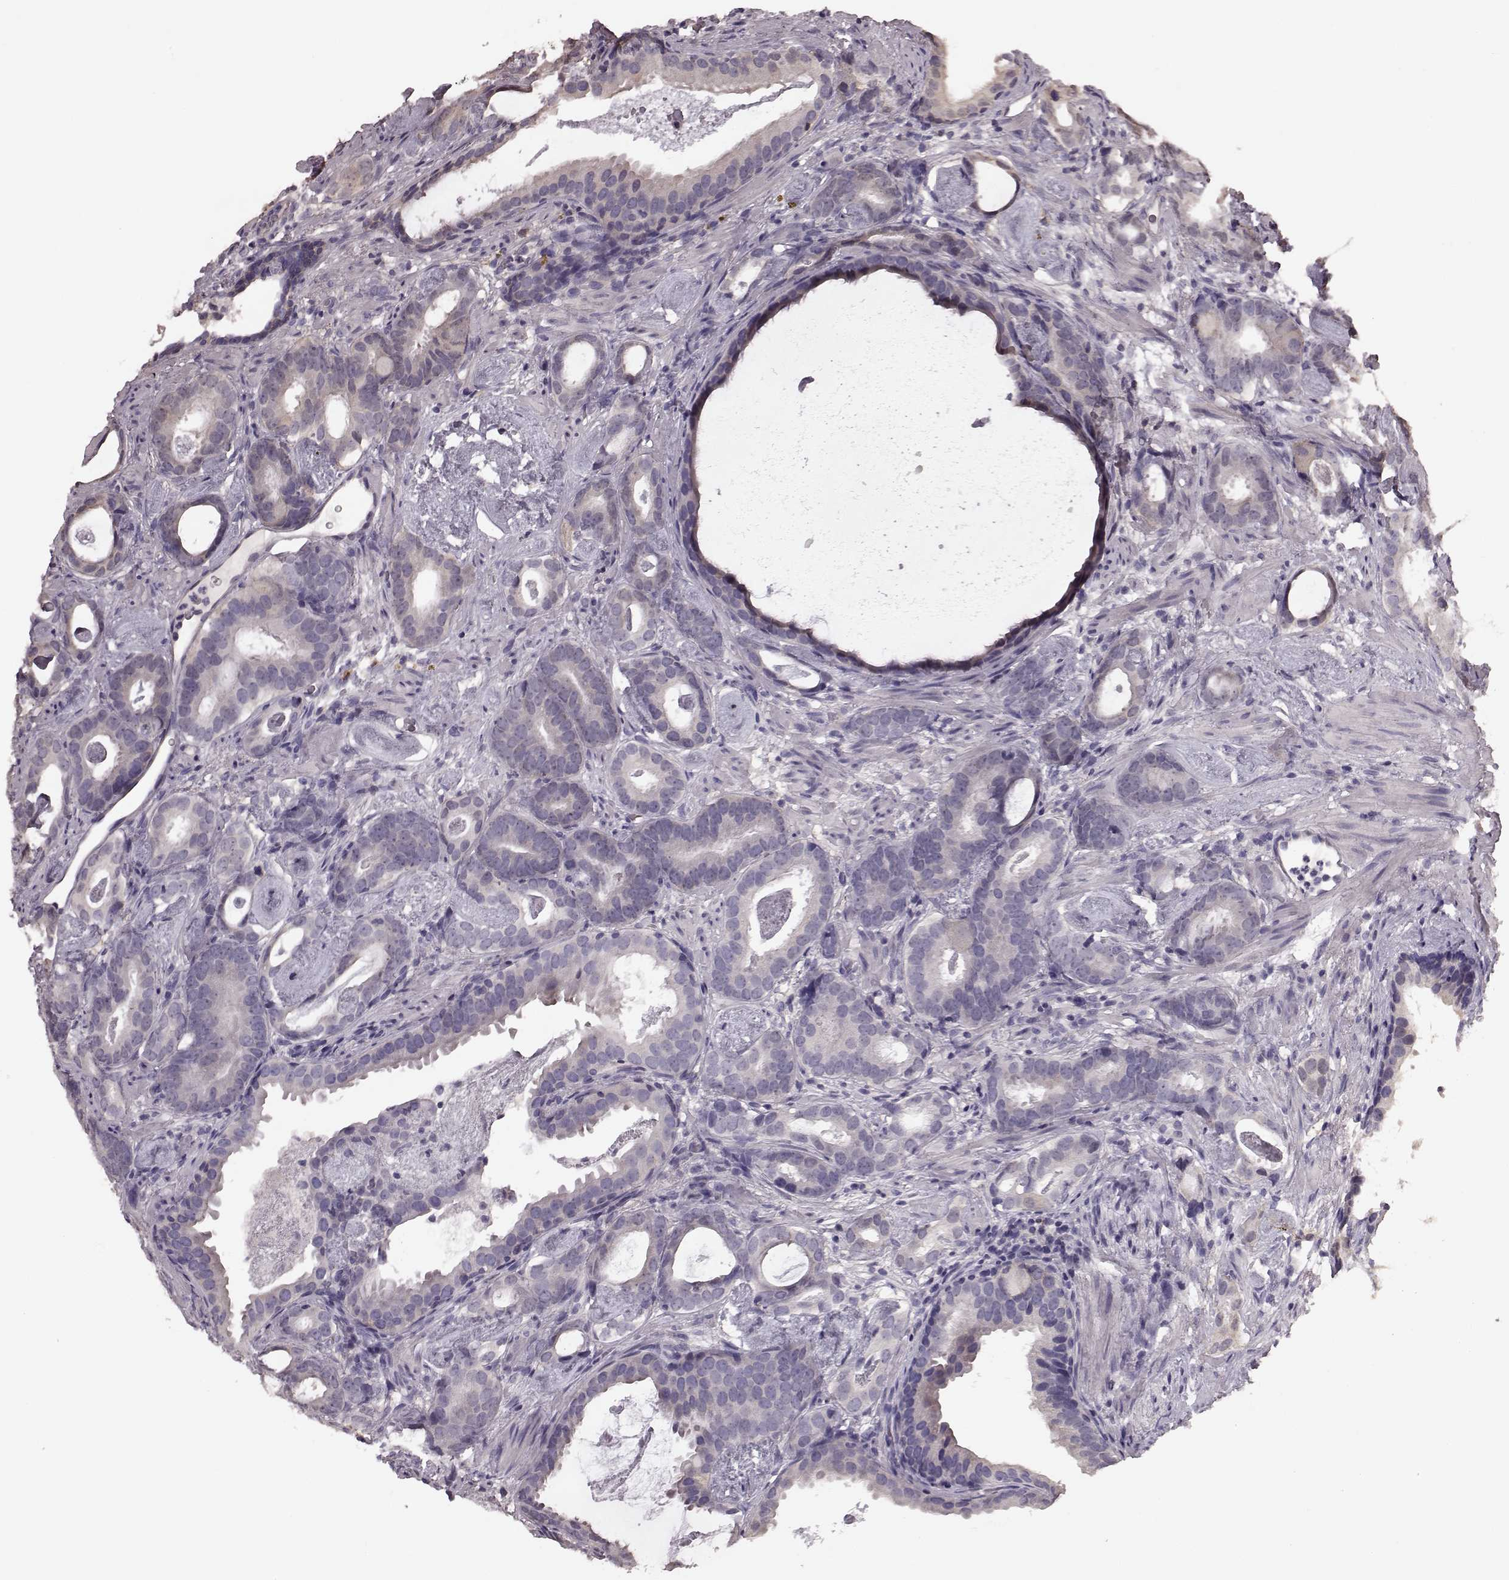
{"staining": {"intensity": "negative", "quantity": "none", "location": "none"}, "tissue": "prostate cancer", "cell_type": "Tumor cells", "image_type": "cancer", "snomed": [{"axis": "morphology", "description": "Adenocarcinoma, Low grade"}, {"axis": "topography", "description": "Prostate and seminal vesicle, NOS"}], "caption": "The image displays no significant staining in tumor cells of adenocarcinoma (low-grade) (prostate).", "gene": "PDCD1", "patient": {"sex": "male", "age": 71}}